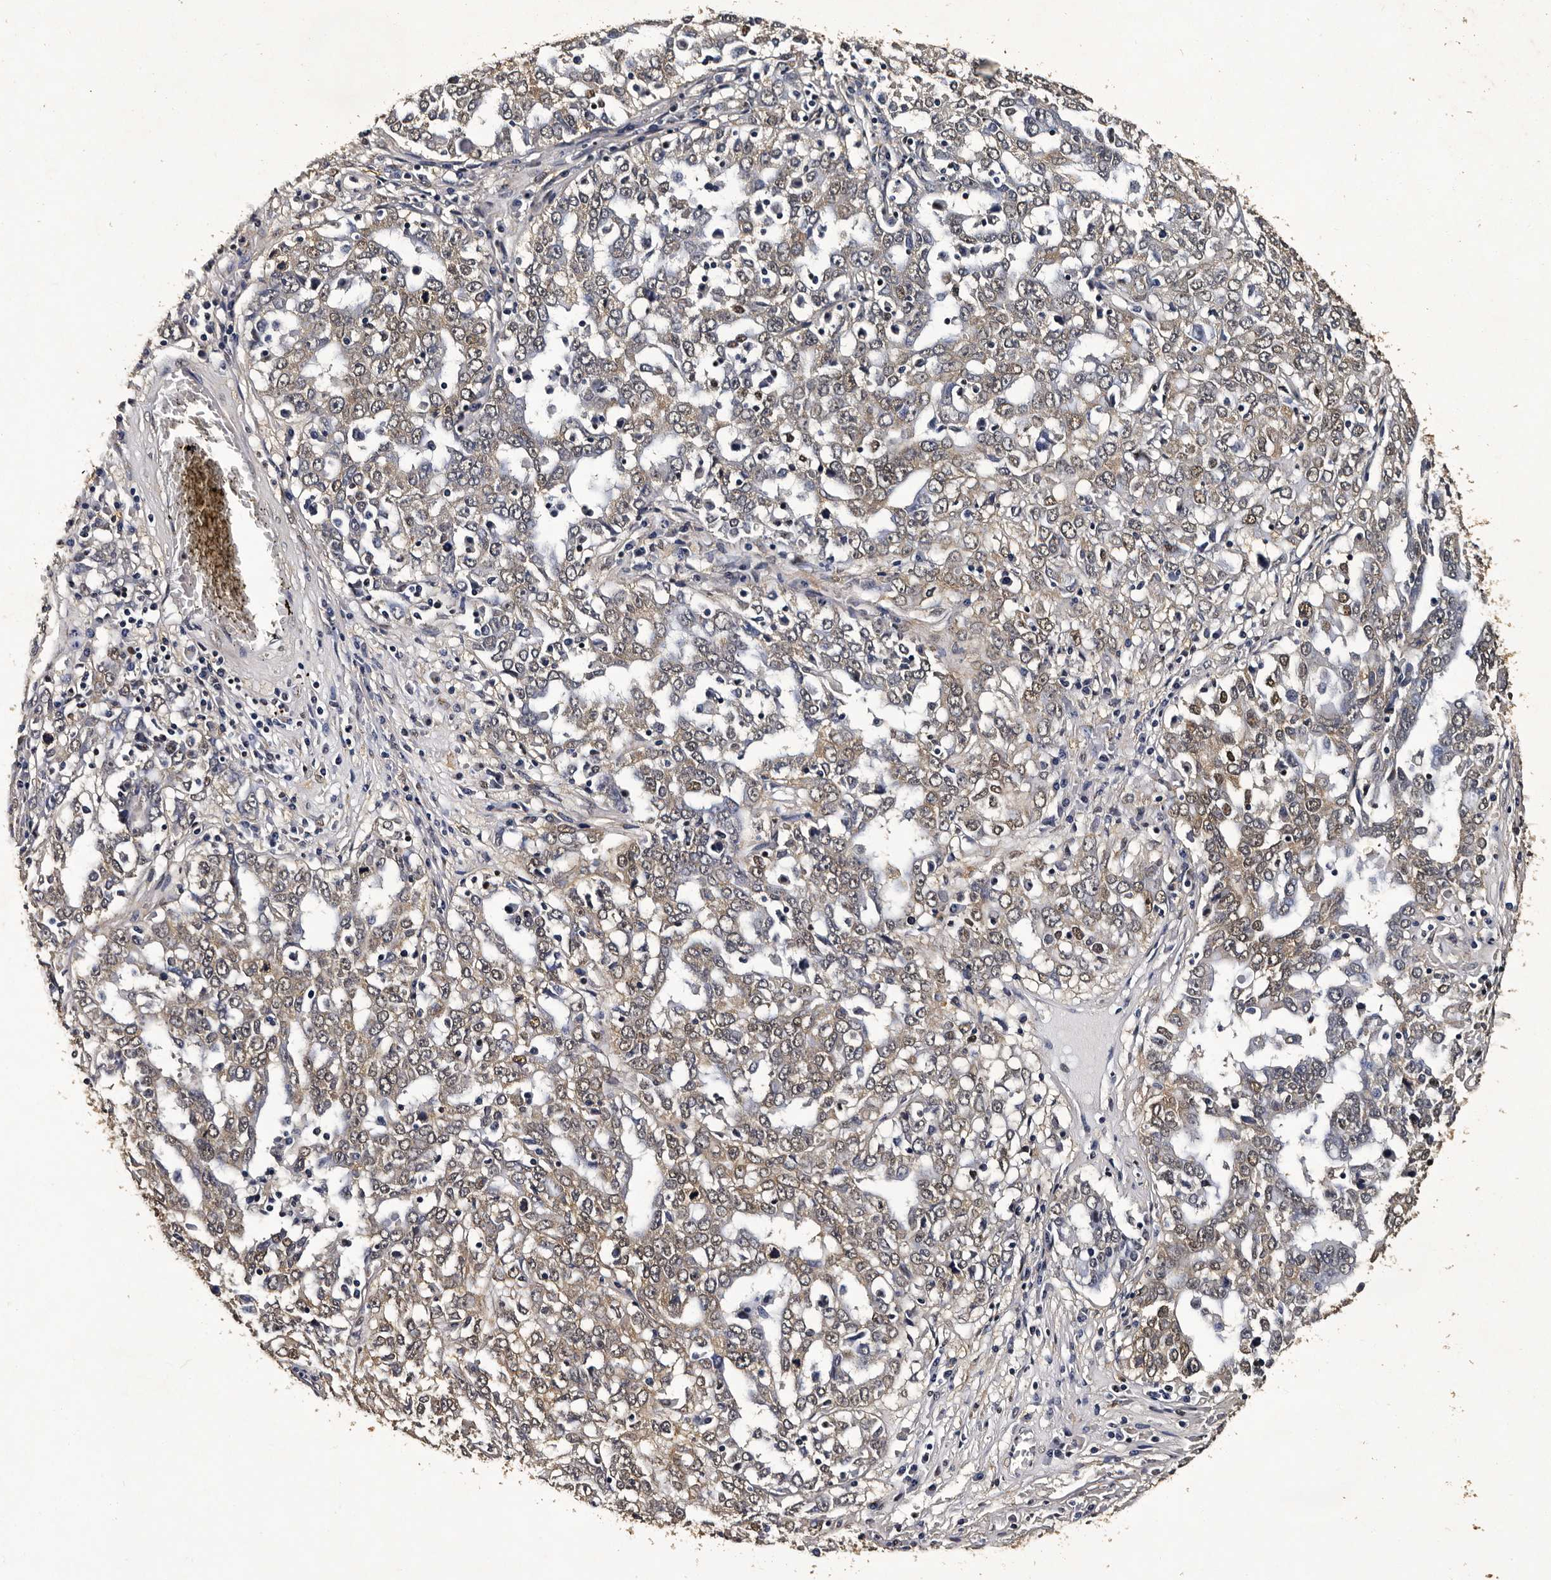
{"staining": {"intensity": "weak", "quantity": ">75%", "location": "cytoplasmic/membranous,nuclear"}, "tissue": "ovarian cancer", "cell_type": "Tumor cells", "image_type": "cancer", "snomed": [{"axis": "morphology", "description": "Carcinoma, endometroid"}, {"axis": "topography", "description": "Ovary"}], "caption": "A histopathology image of human ovarian endometroid carcinoma stained for a protein demonstrates weak cytoplasmic/membranous and nuclear brown staining in tumor cells.", "gene": "CPNE3", "patient": {"sex": "female", "age": 62}}